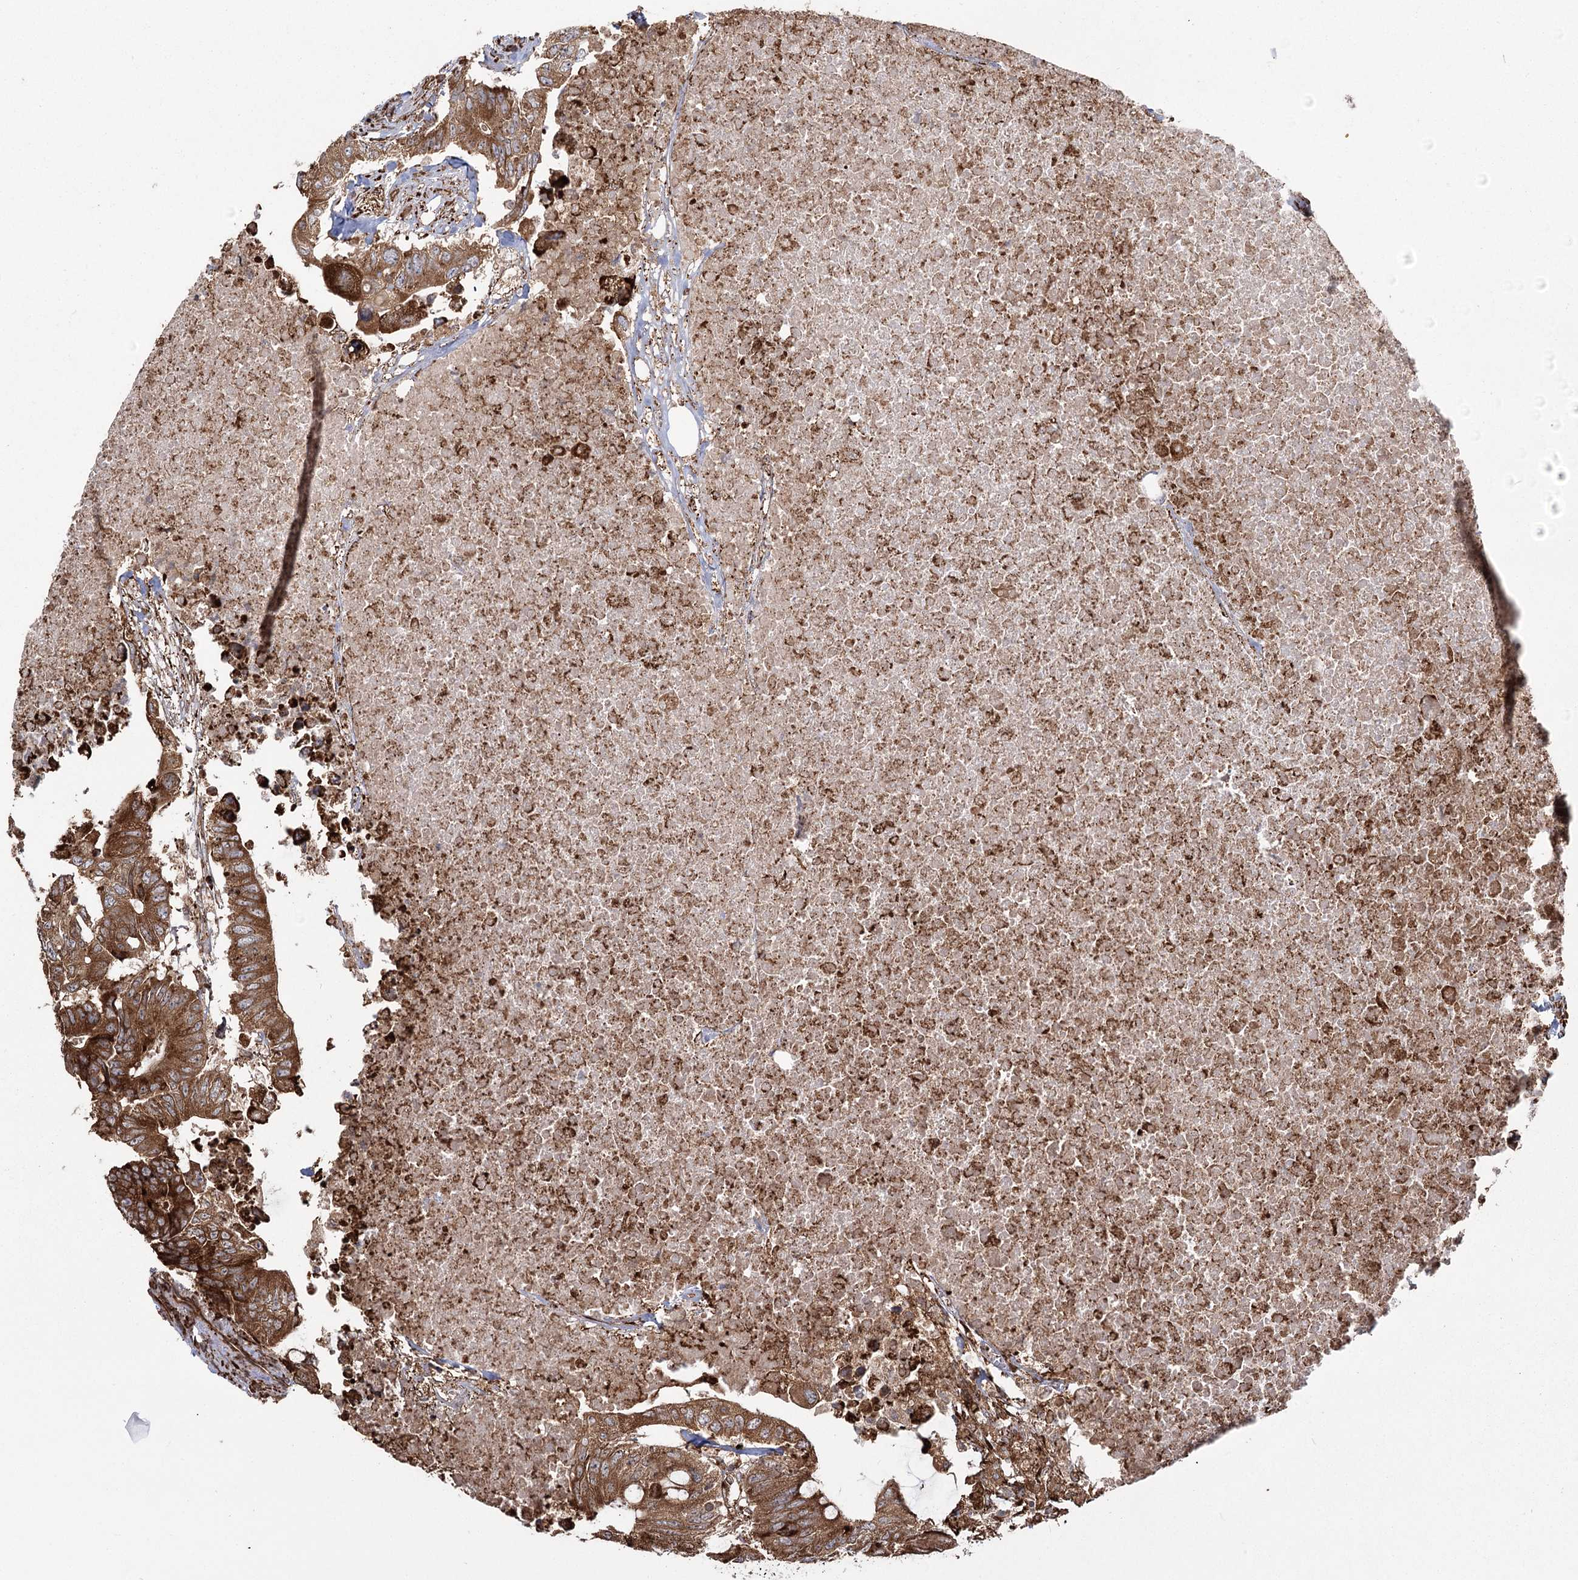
{"staining": {"intensity": "moderate", "quantity": ">75%", "location": "cytoplasmic/membranous"}, "tissue": "colorectal cancer", "cell_type": "Tumor cells", "image_type": "cancer", "snomed": [{"axis": "morphology", "description": "Adenocarcinoma, NOS"}, {"axis": "topography", "description": "Colon"}], "caption": "Tumor cells display medium levels of moderate cytoplasmic/membranous staining in about >75% of cells in human colorectal cancer (adenocarcinoma).", "gene": "FAM13A", "patient": {"sex": "male", "age": 71}}